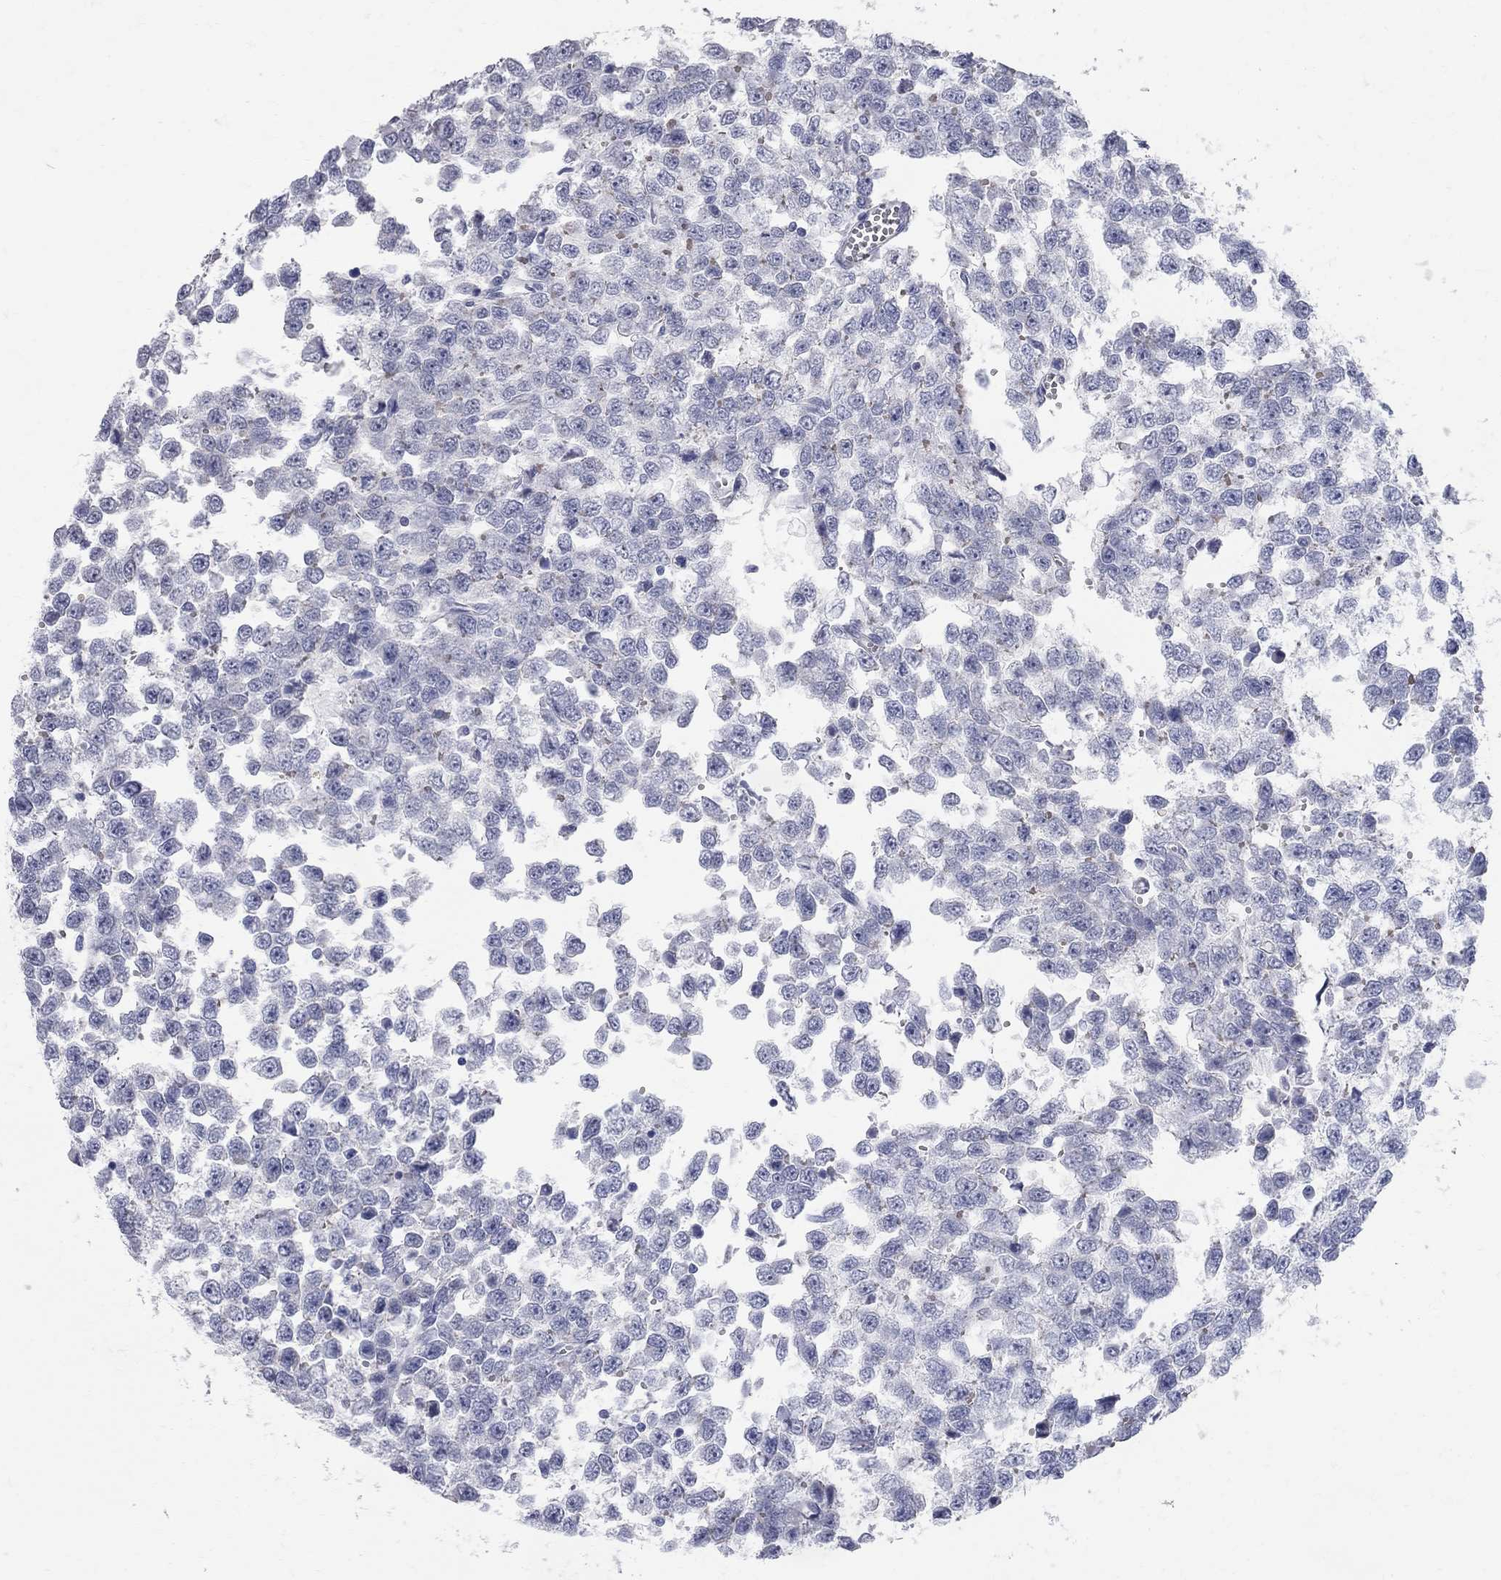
{"staining": {"intensity": "negative", "quantity": "none", "location": "none"}, "tissue": "testis cancer", "cell_type": "Tumor cells", "image_type": "cancer", "snomed": [{"axis": "morphology", "description": "Normal tissue, NOS"}, {"axis": "morphology", "description": "Seminoma, NOS"}, {"axis": "topography", "description": "Testis"}, {"axis": "topography", "description": "Epididymis"}], "caption": "Tumor cells are negative for brown protein staining in testis cancer (seminoma). (Brightfield microscopy of DAB IHC at high magnification).", "gene": "AOX1", "patient": {"sex": "male", "age": 34}}